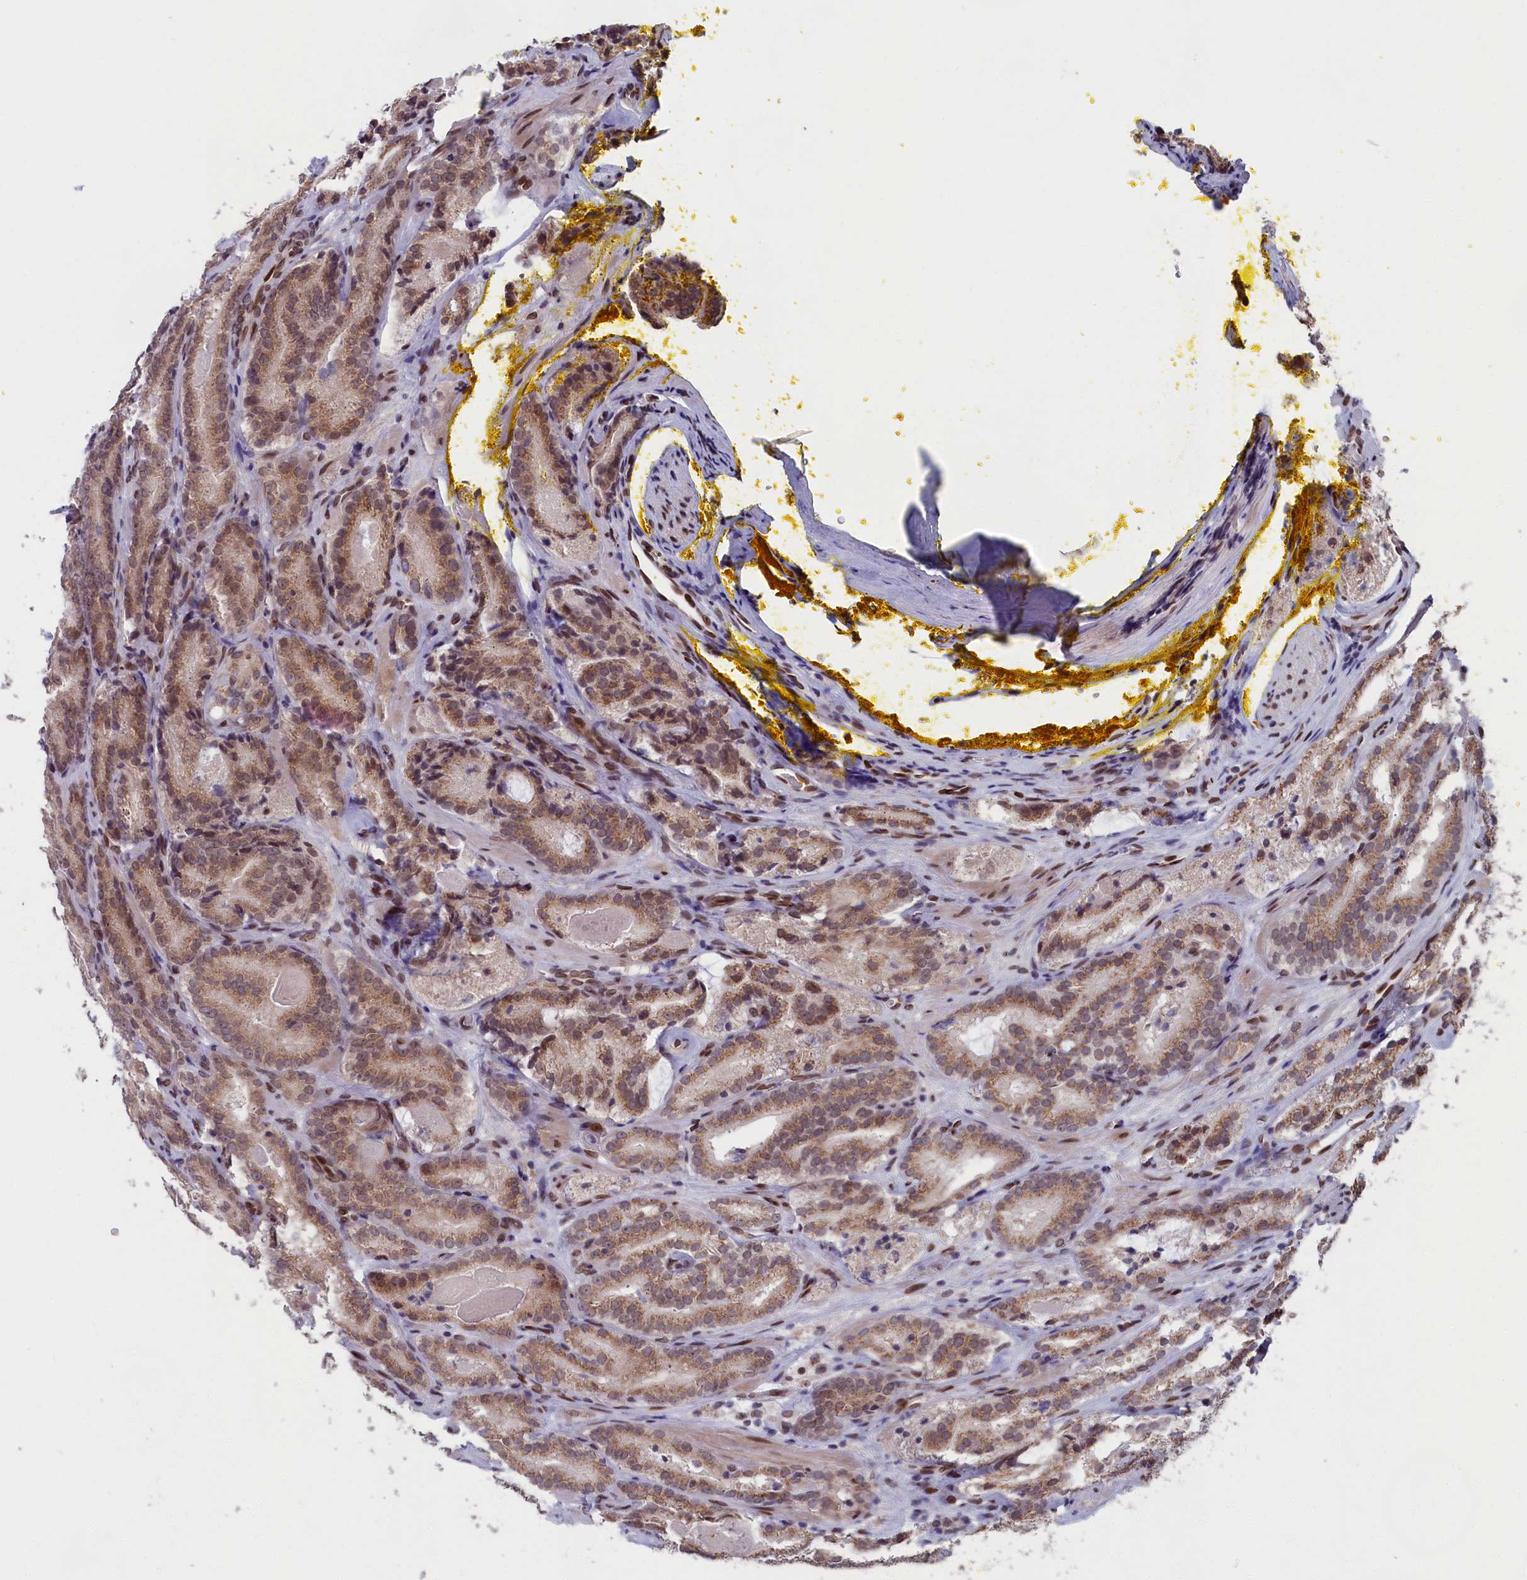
{"staining": {"intensity": "moderate", "quantity": ">75%", "location": "cytoplasmic/membranous,nuclear"}, "tissue": "prostate cancer", "cell_type": "Tumor cells", "image_type": "cancer", "snomed": [{"axis": "morphology", "description": "Adenocarcinoma, High grade"}, {"axis": "topography", "description": "Prostate"}], "caption": "Immunohistochemistry (DAB (3,3'-diaminobenzidine)) staining of human adenocarcinoma (high-grade) (prostate) demonstrates moderate cytoplasmic/membranous and nuclear protein positivity in about >75% of tumor cells. The staining was performed using DAB (3,3'-diaminobenzidine) to visualize the protein expression in brown, while the nuclei were stained in blue with hematoxylin (Magnification: 20x).", "gene": "GPSM1", "patient": {"sex": "male", "age": 57}}